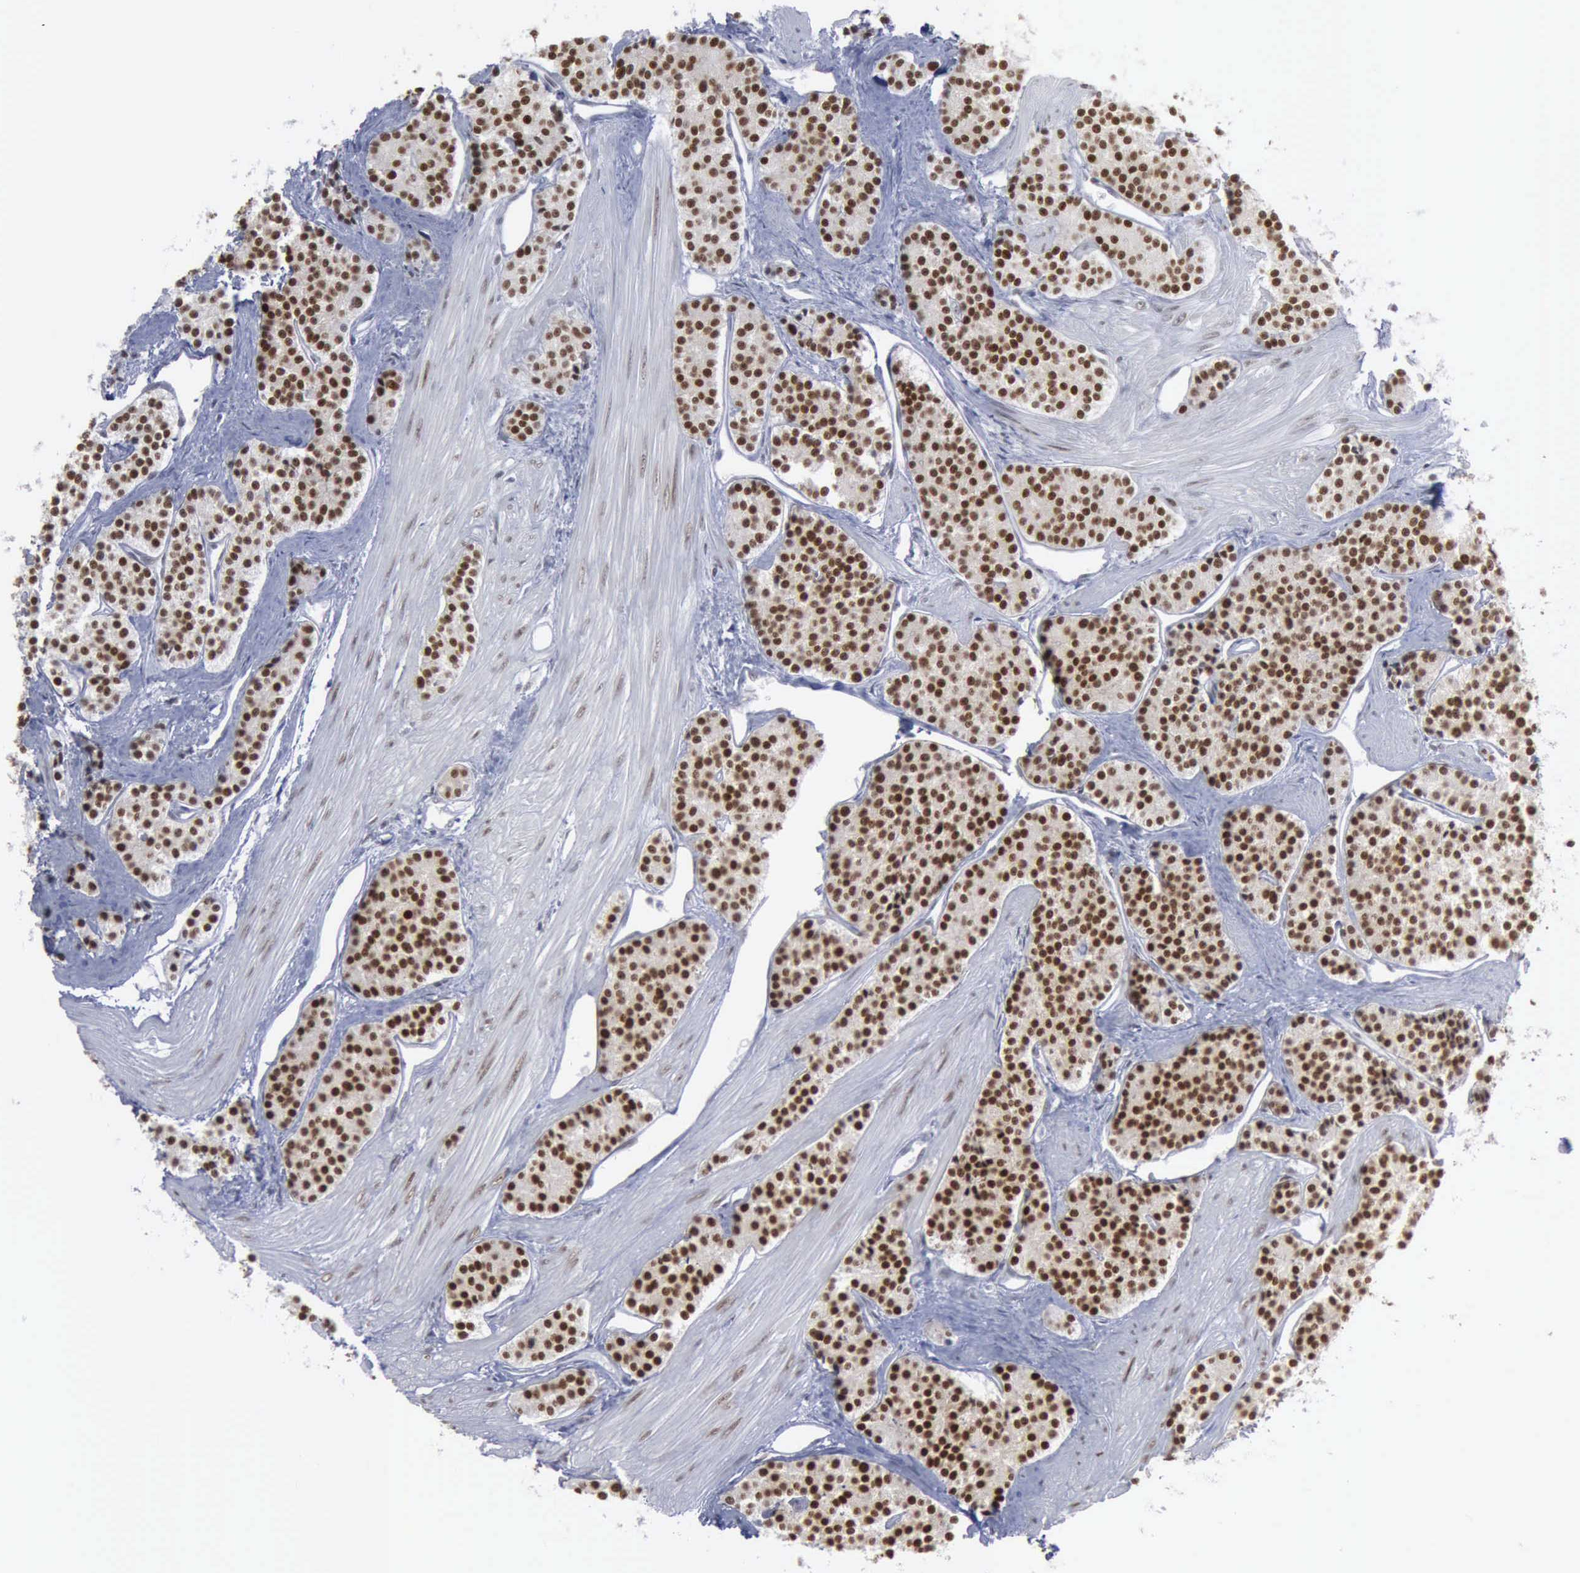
{"staining": {"intensity": "strong", "quantity": ">75%", "location": "nuclear"}, "tissue": "carcinoid", "cell_type": "Tumor cells", "image_type": "cancer", "snomed": [{"axis": "morphology", "description": "Carcinoid, malignant, NOS"}, {"axis": "topography", "description": "Stomach"}], "caption": "Carcinoid was stained to show a protein in brown. There is high levels of strong nuclear positivity in about >75% of tumor cells.", "gene": "XPA", "patient": {"sex": "female", "age": 76}}